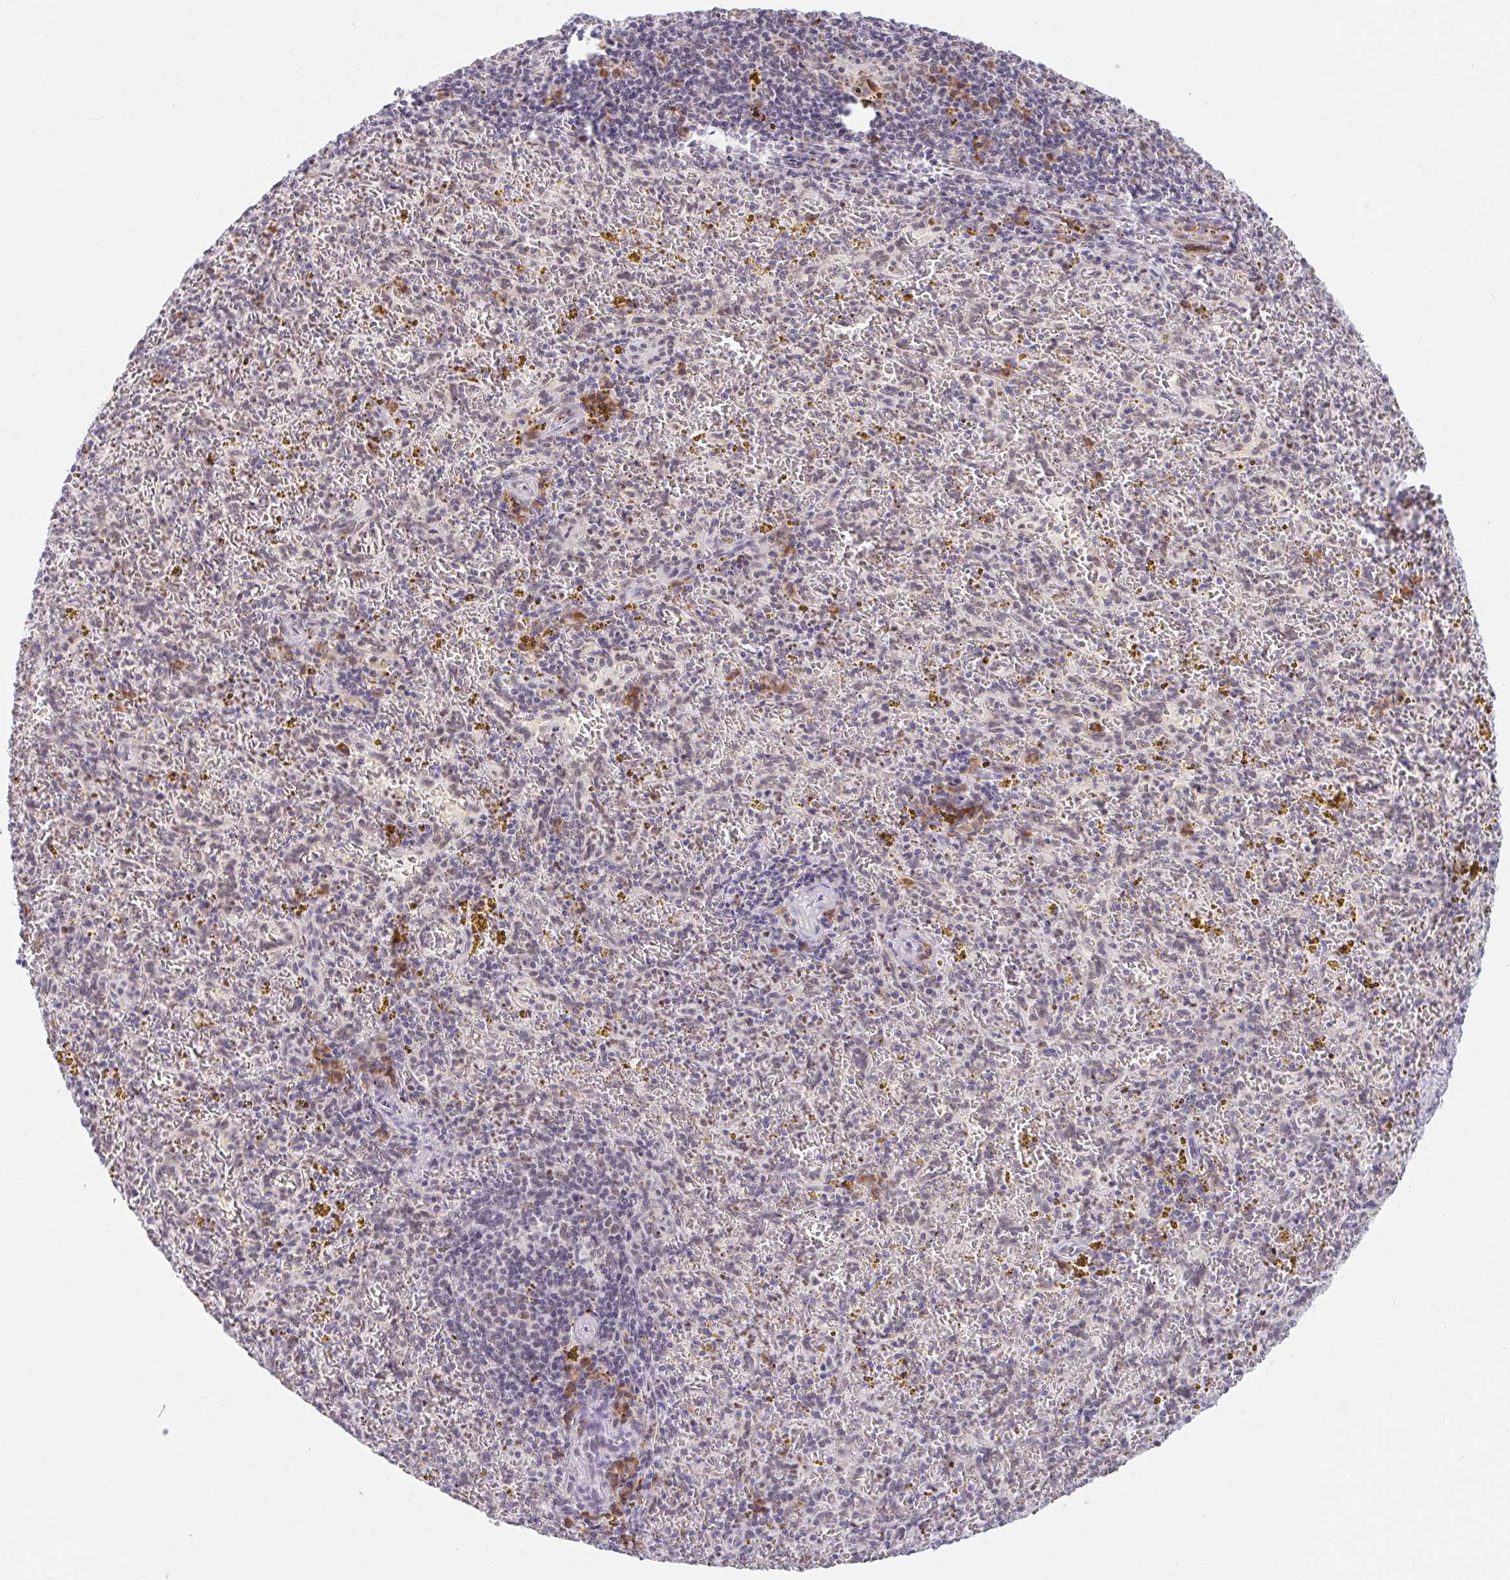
{"staining": {"intensity": "moderate", "quantity": "<25%", "location": "cytoplasmic/membranous"}, "tissue": "spleen", "cell_type": "Cells in red pulp", "image_type": "normal", "snomed": [{"axis": "morphology", "description": "Normal tissue, NOS"}, {"axis": "topography", "description": "Spleen"}], "caption": "Cells in red pulp demonstrate low levels of moderate cytoplasmic/membranous staining in about <25% of cells in unremarkable human spleen.", "gene": "SRSF10", "patient": {"sex": "male", "age": 57}}